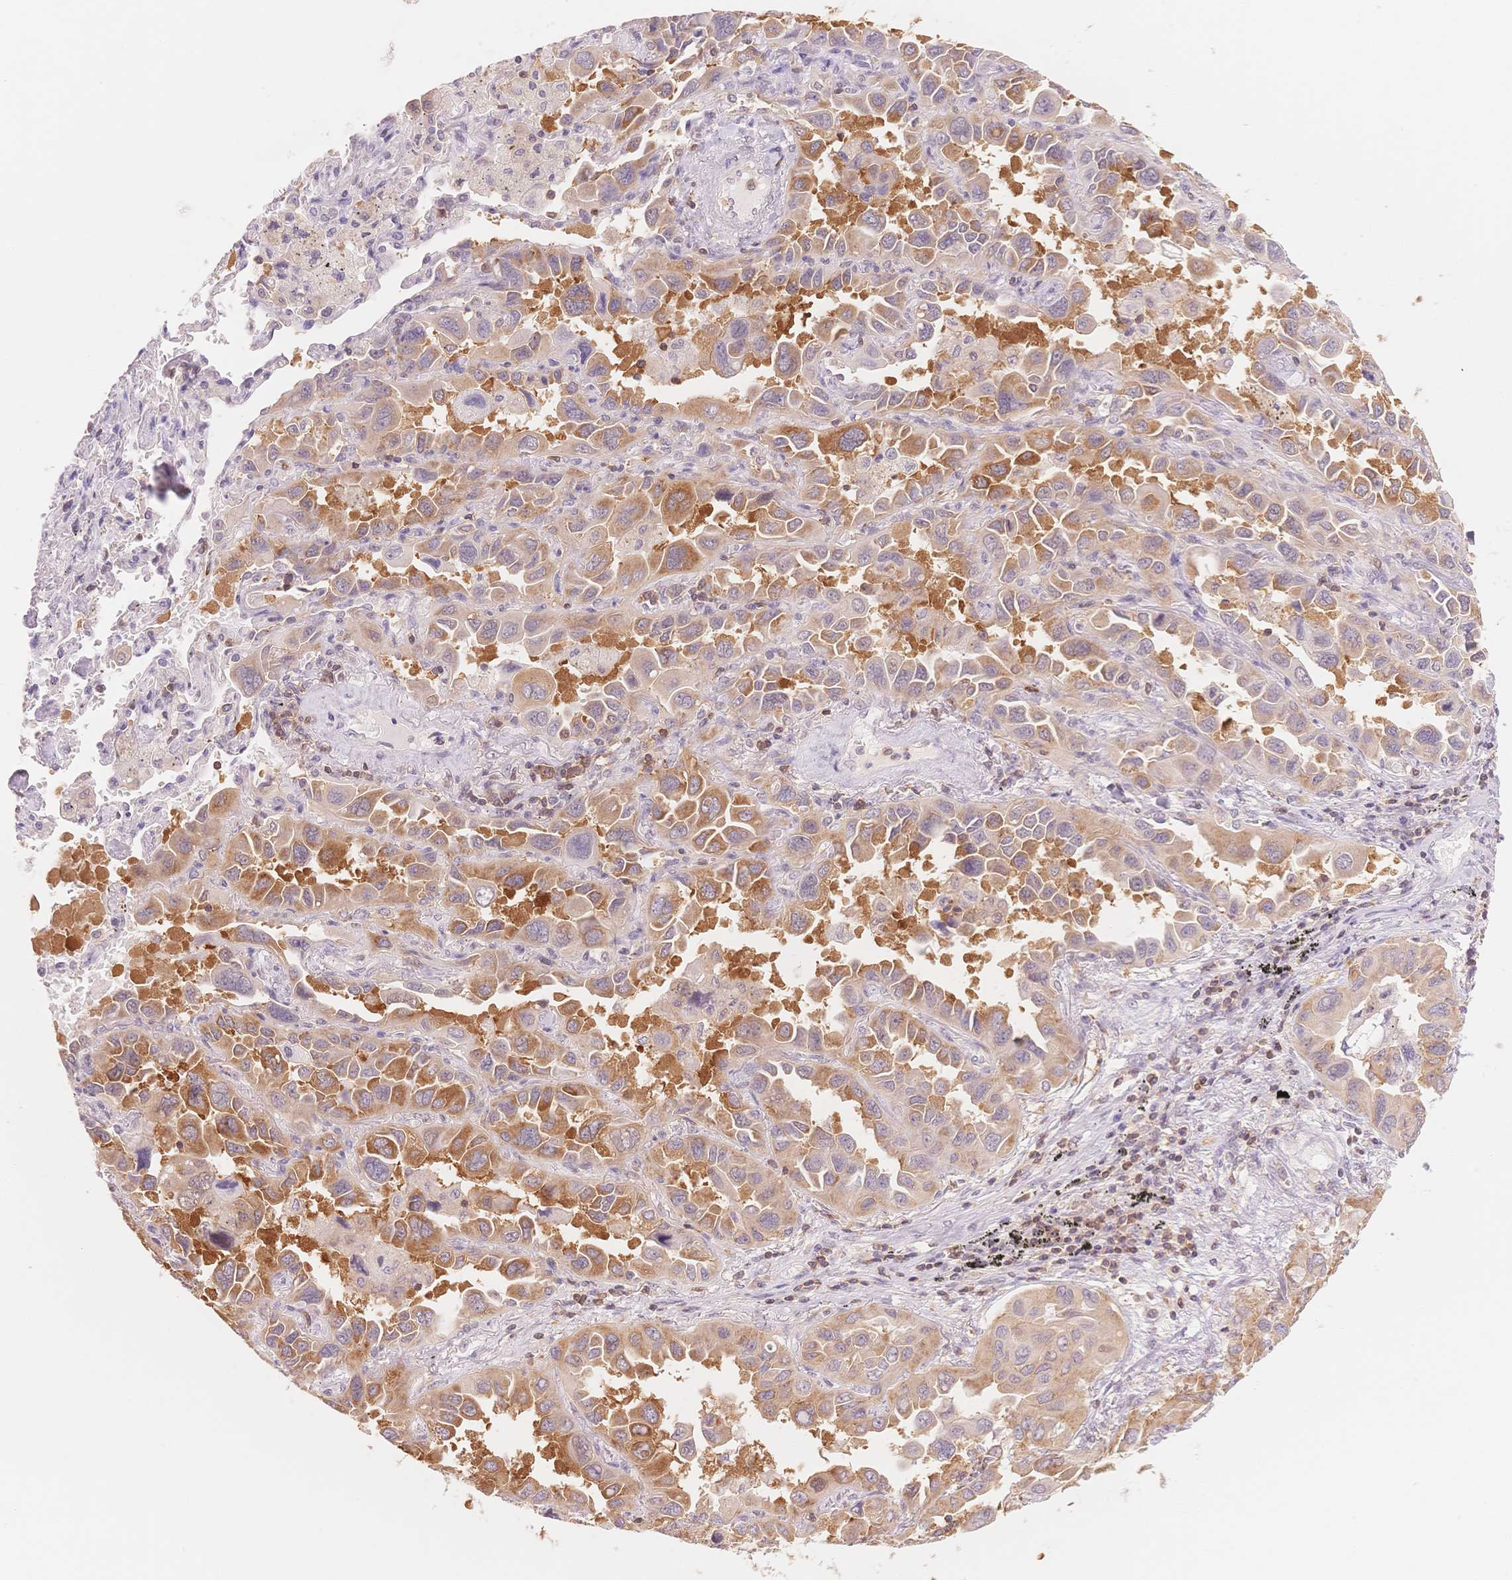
{"staining": {"intensity": "moderate", "quantity": "25%-75%", "location": "cytoplasmic/membranous"}, "tissue": "lung cancer", "cell_type": "Tumor cells", "image_type": "cancer", "snomed": [{"axis": "morphology", "description": "Adenocarcinoma, NOS"}, {"axis": "topography", "description": "Lung"}], "caption": "Adenocarcinoma (lung) stained with DAB immunohistochemistry reveals medium levels of moderate cytoplasmic/membranous staining in about 25%-75% of tumor cells. The staining was performed using DAB (3,3'-diaminobenzidine), with brown indicating positive protein expression. Nuclei are stained blue with hematoxylin.", "gene": "STK39", "patient": {"sex": "male", "age": 64}}